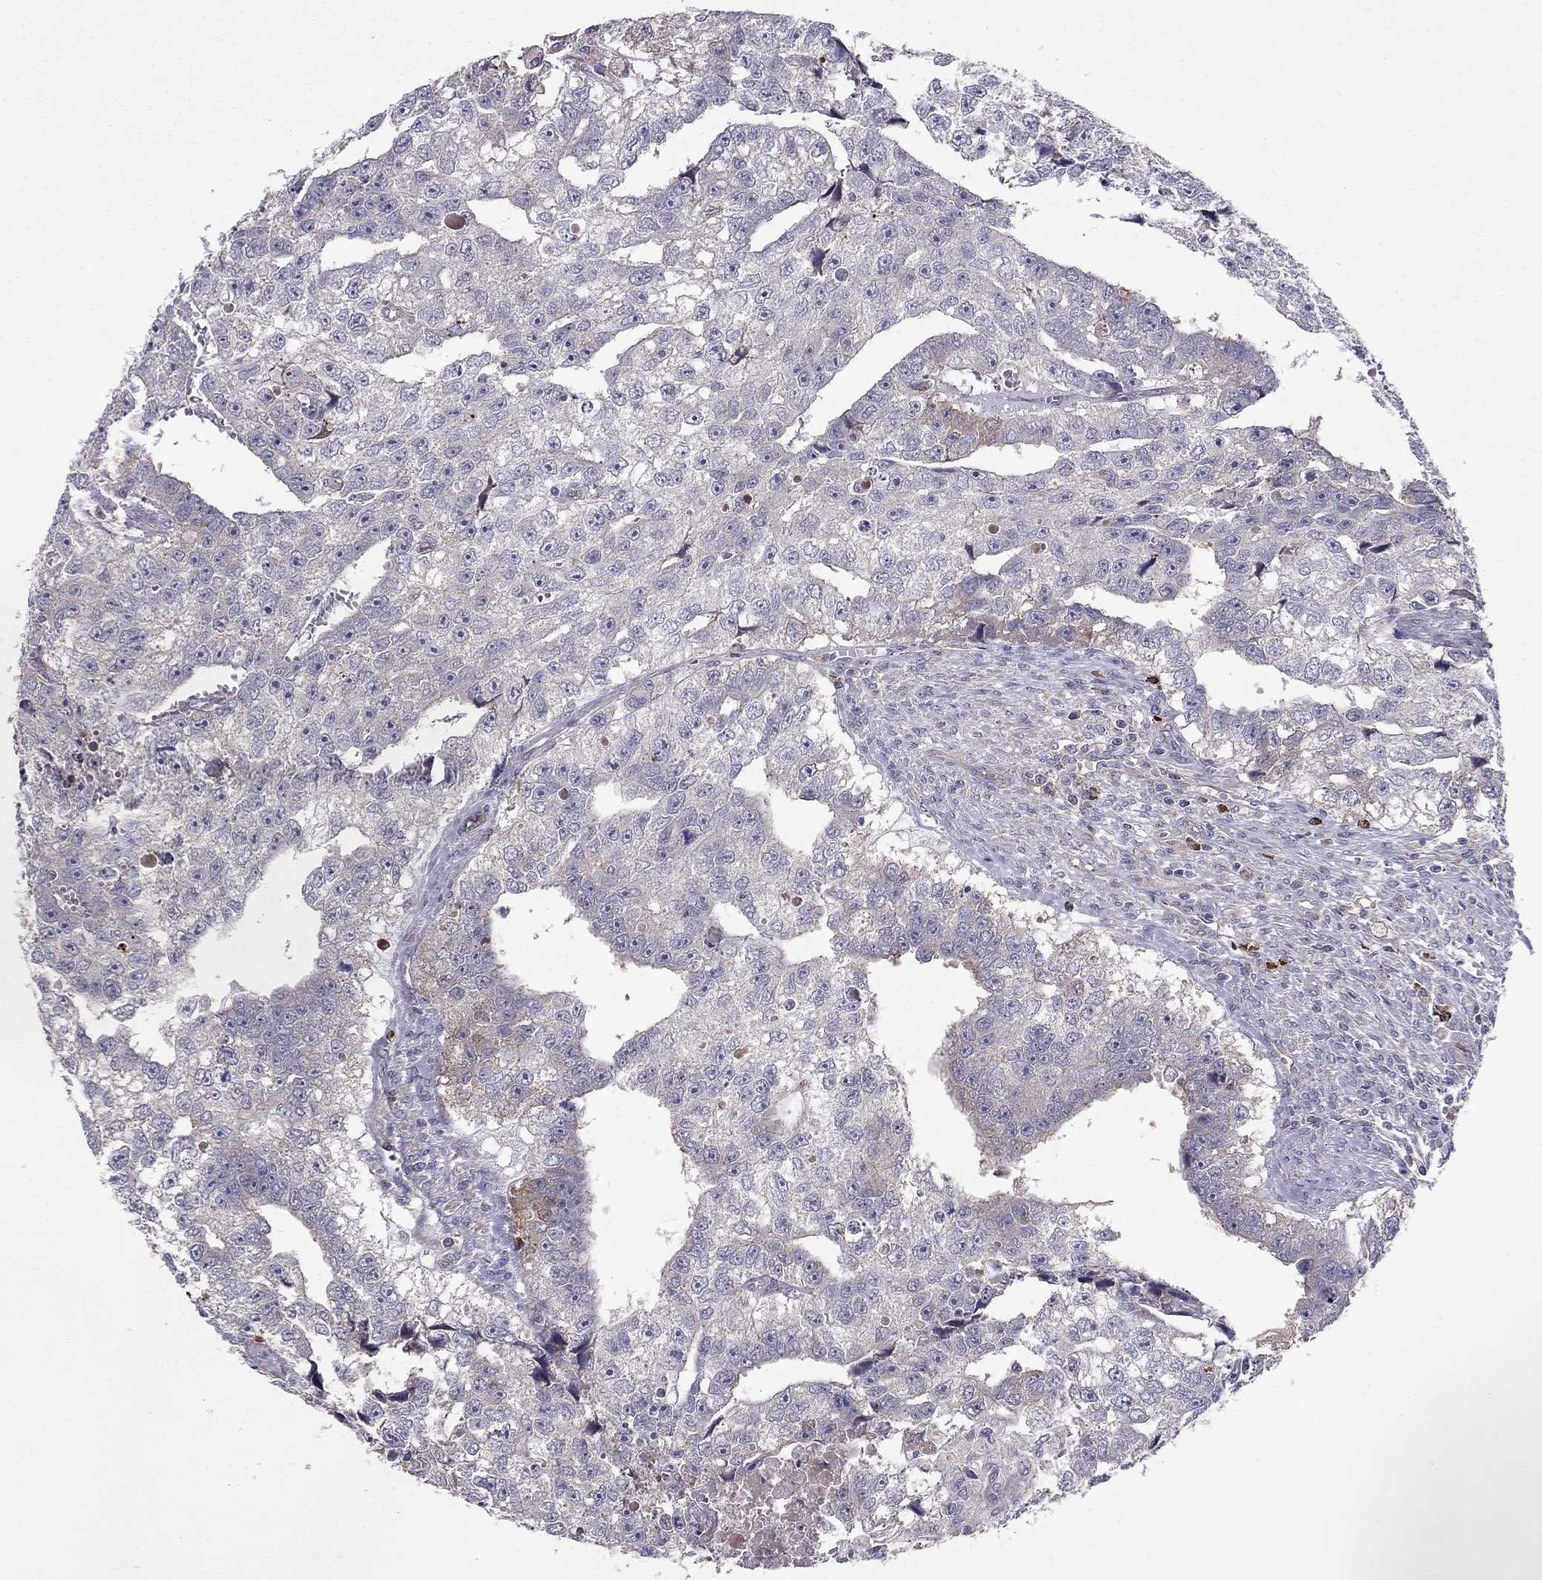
{"staining": {"intensity": "weak", "quantity": "<25%", "location": "cytoplasmic/membranous"}, "tissue": "testis cancer", "cell_type": "Tumor cells", "image_type": "cancer", "snomed": [{"axis": "morphology", "description": "Carcinoma, Embryonal, NOS"}, {"axis": "morphology", "description": "Teratoma, malignant, NOS"}, {"axis": "topography", "description": "Testis"}], "caption": "Protein analysis of testis malignant teratoma exhibits no significant staining in tumor cells.", "gene": "PIK3CG", "patient": {"sex": "male", "age": 44}}